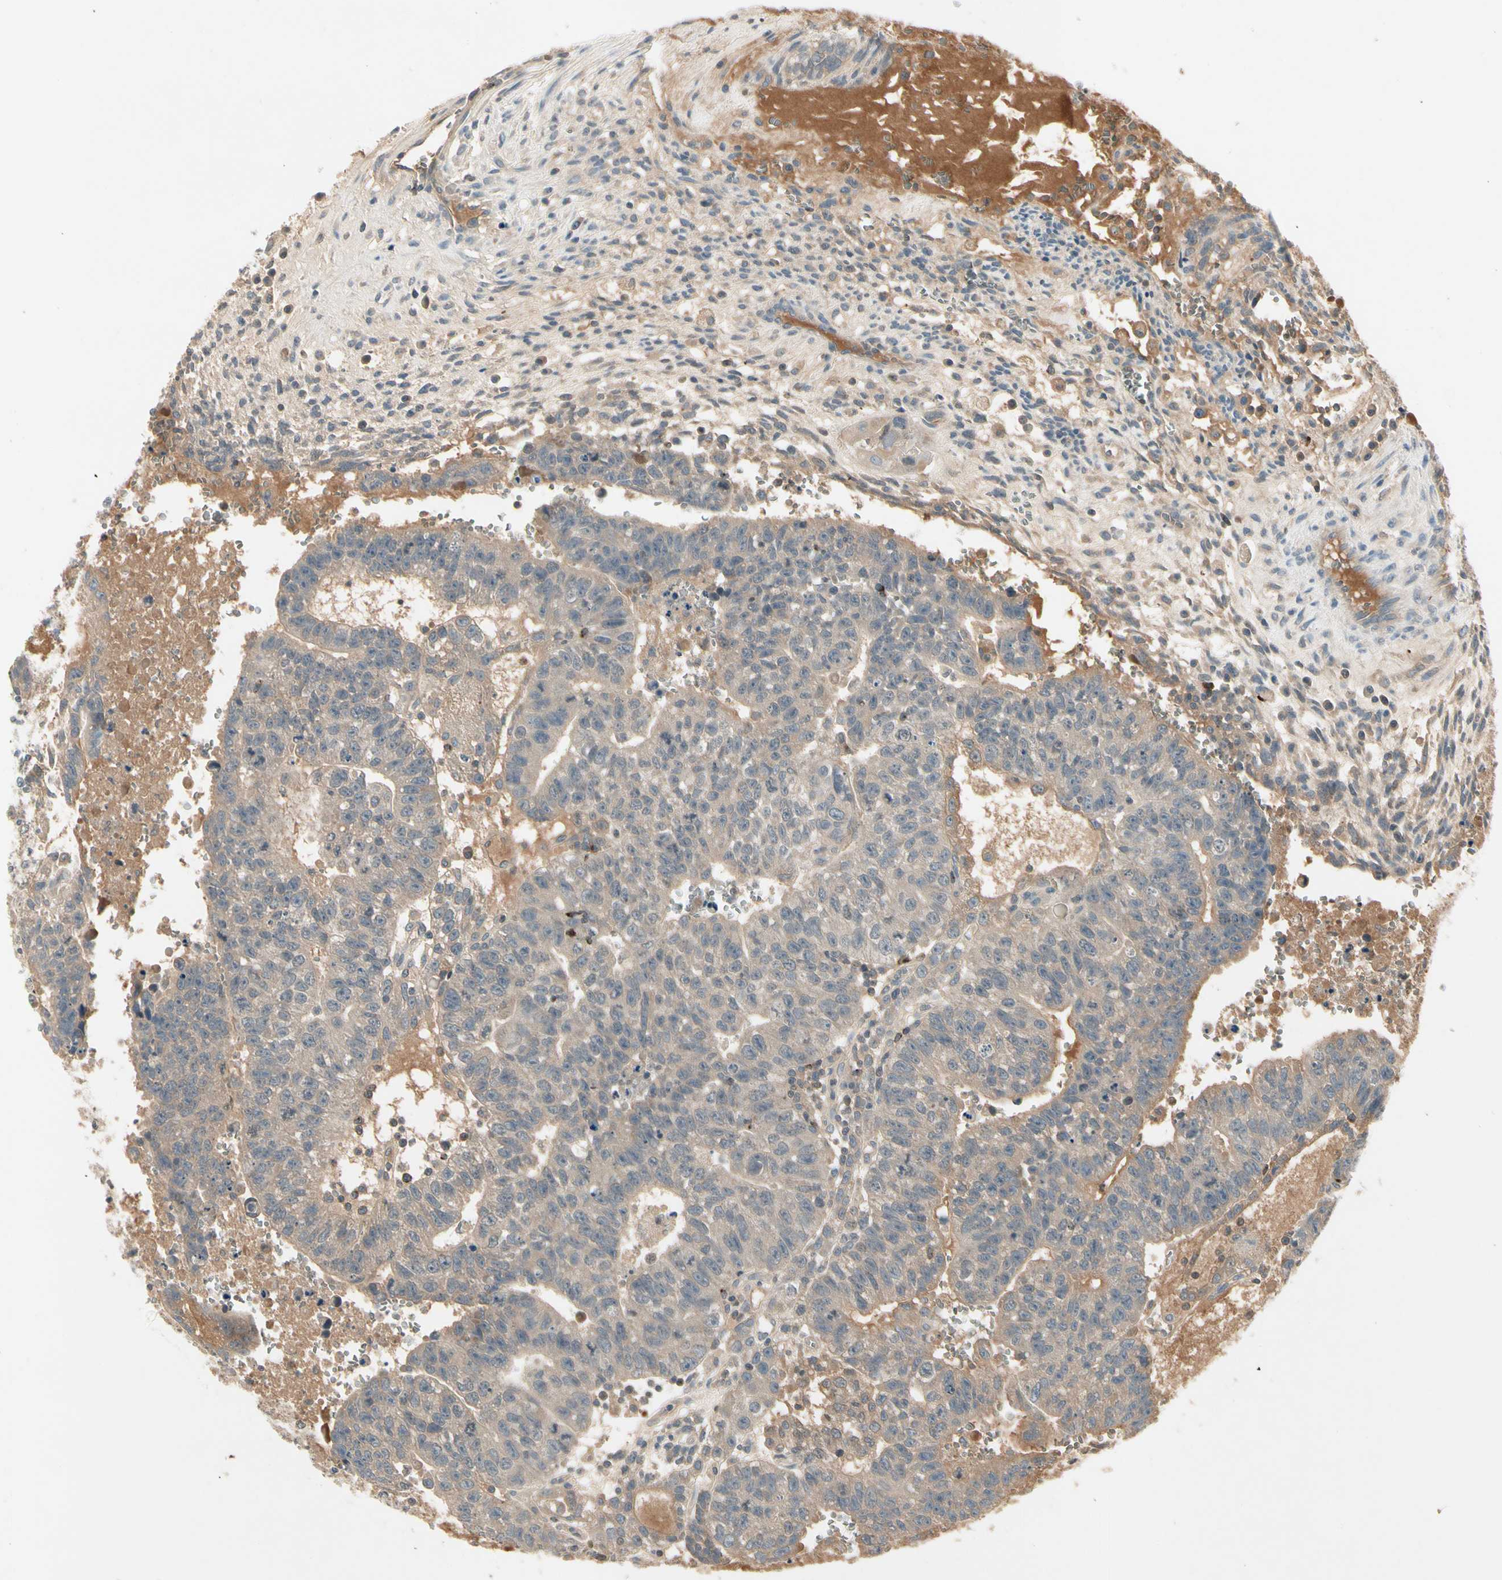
{"staining": {"intensity": "weak", "quantity": ">75%", "location": "cytoplasmic/membranous"}, "tissue": "testis cancer", "cell_type": "Tumor cells", "image_type": "cancer", "snomed": [{"axis": "morphology", "description": "Seminoma, NOS"}, {"axis": "morphology", "description": "Carcinoma, Embryonal, NOS"}, {"axis": "topography", "description": "Testis"}], "caption": "A photomicrograph of human testis seminoma stained for a protein shows weak cytoplasmic/membranous brown staining in tumor cells. The protein of interest is stained brown, and the nuclei are stained in blue (DAB (3,3'-diaminobenzidine) IHC with brightfield microscopy, high magnification).", "gene": "CCL4", "patient": {"sex": "male", "age": 52}}